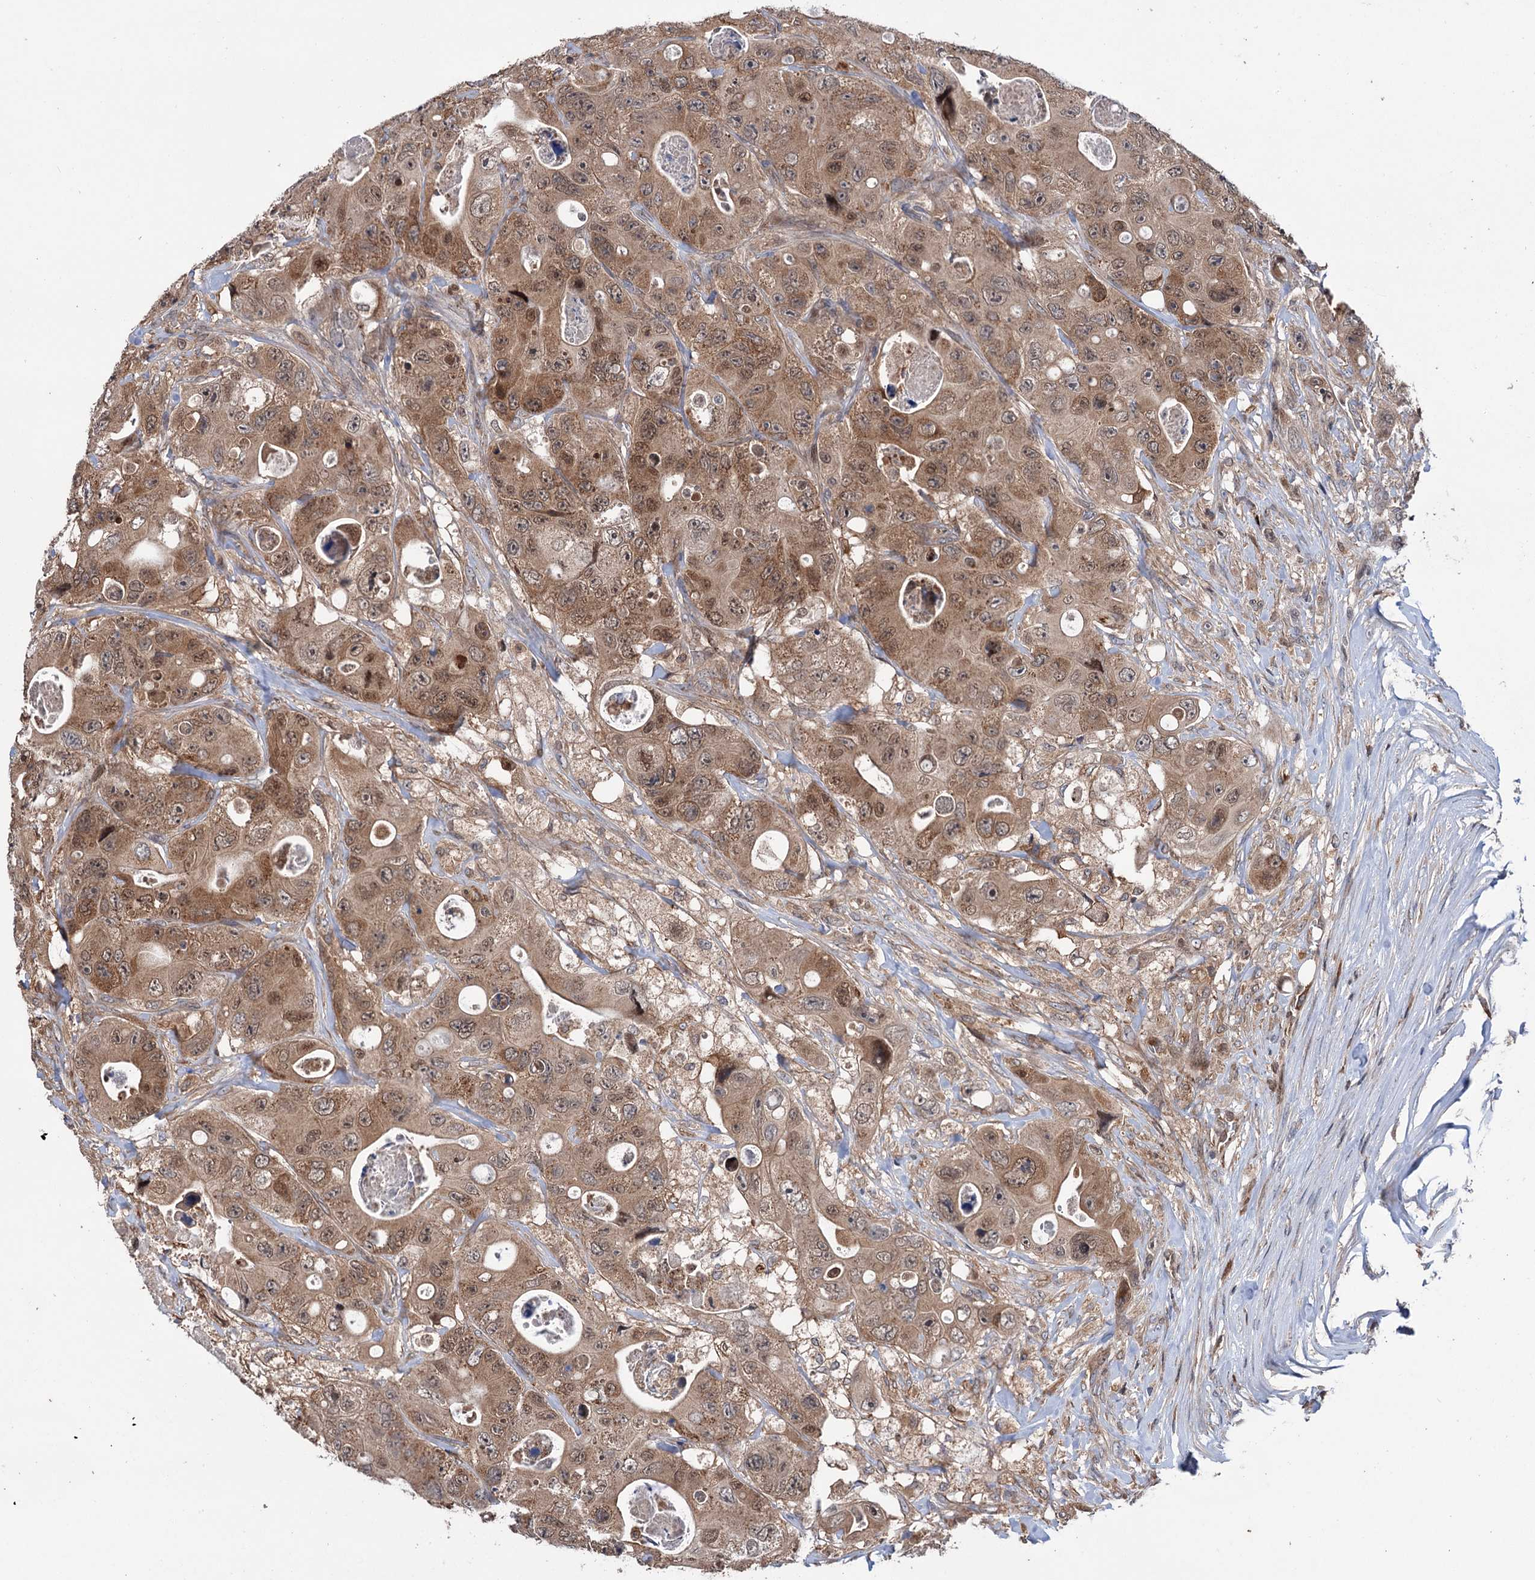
{"staining": {"intensity": "moderate", "quantity": ">75%", "location": "cytoplasmic/membranous,nuclear"}, "tissue": "colorectal cancer", "cell_type": "Tumor cells", "image_type": "cancer", "snomed": [{"axis": "morphology", "description": "Adenocarcinoma, NOS"}, {"axis": "topography", "description": "Colon"}], "caption": "The photomicrograph reveals a brown stain indicating the presence of a protein in the cytoplasmic/membranous and nuclear of tumor cells in colorectal cancer.", "gene": "NCAPD2", "patient": {"sex": "female", "age": 46}}